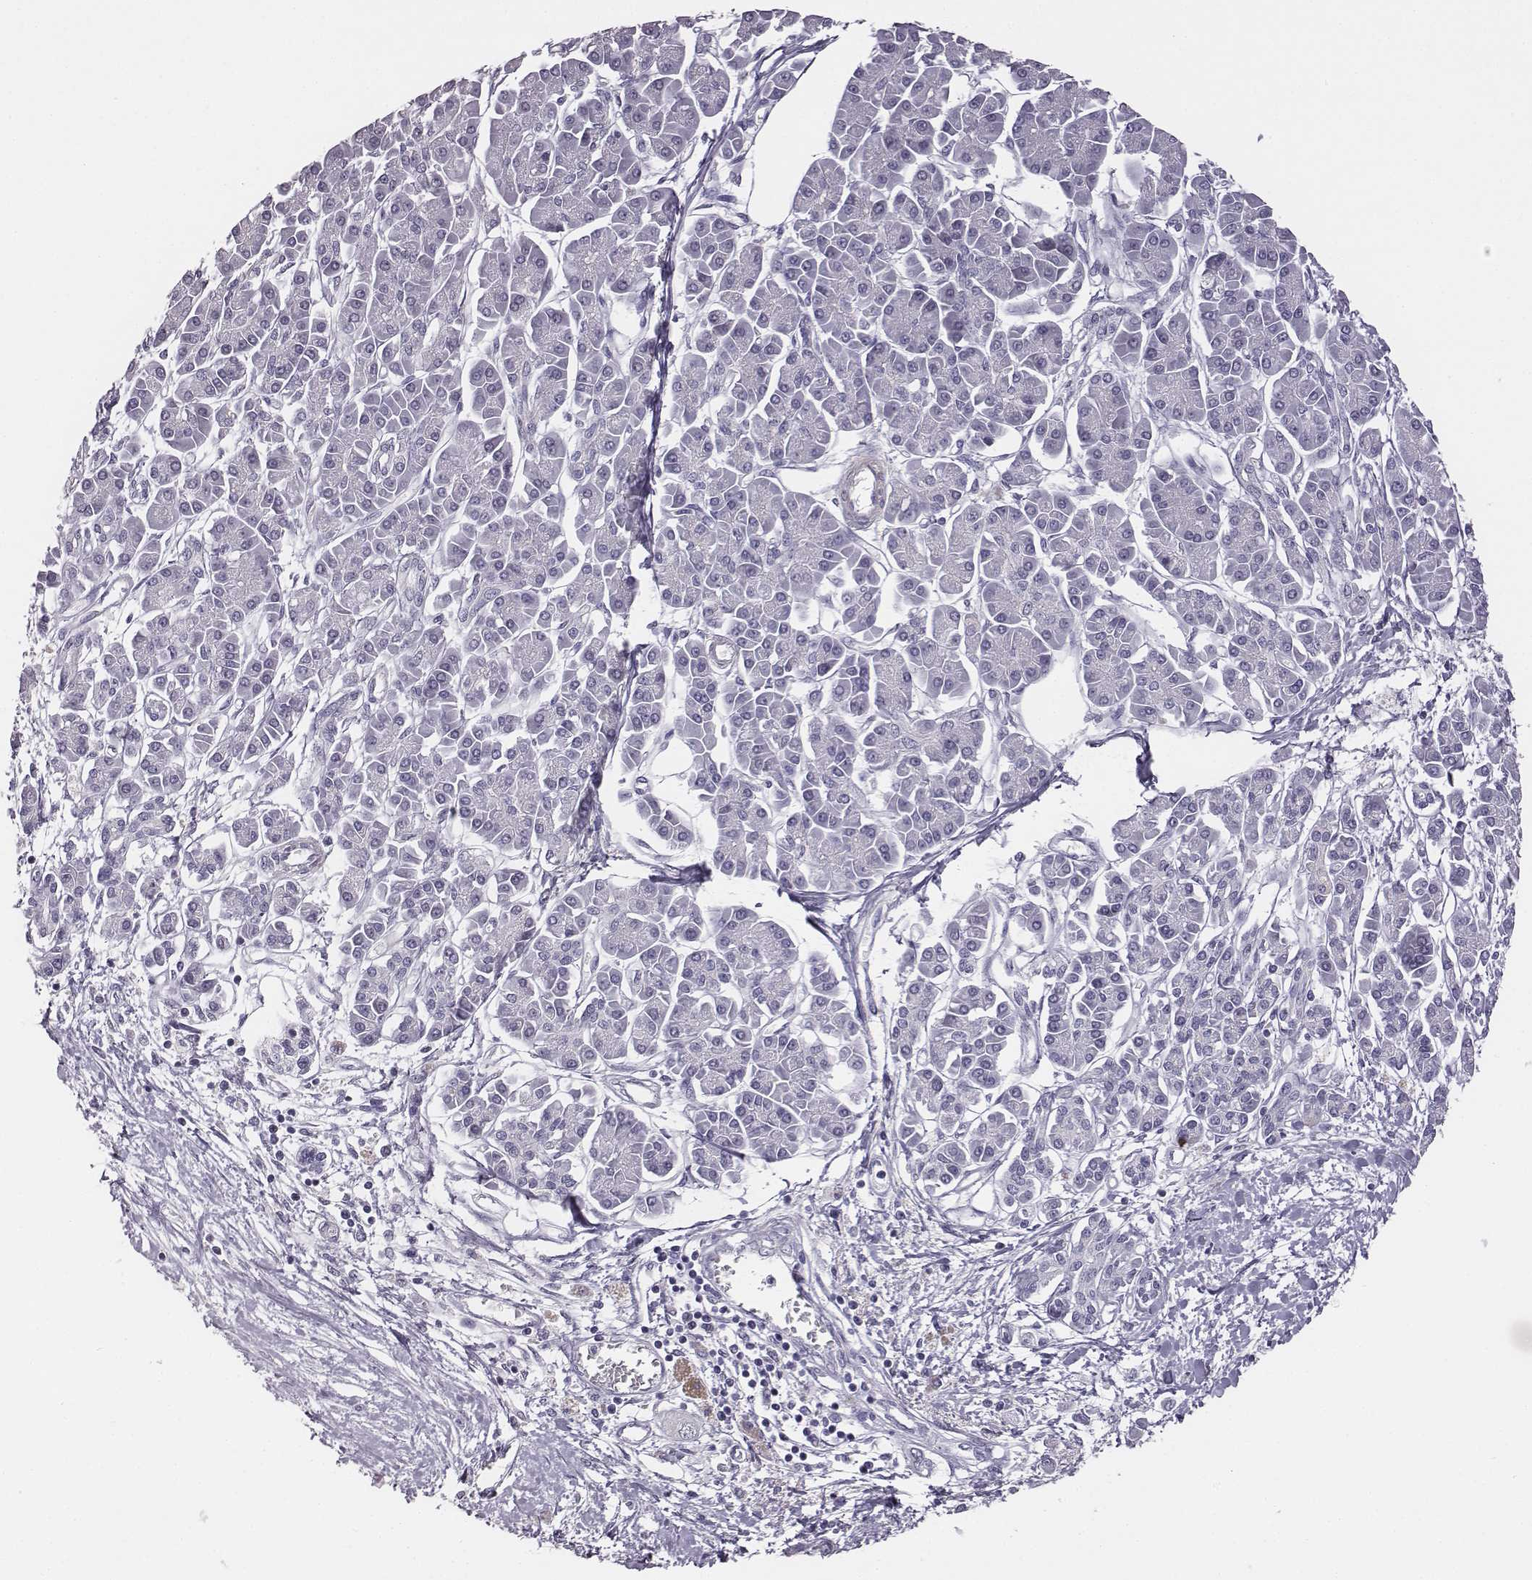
{"staining": {"intensity": "negative", "quantity": "none", "location": "none"}, "tissue": "pancreatic cancer", "cell_type": "Tumor cells", "image_type": "cancer", "snomed": [{"axis": "morphology", "description": "Adenocarcinoma, NOS"}, {"axis": "topography", "description": "Pancreas"}], "caption": "Tumor cells are negative for brown protein staining in pancreatic cancer.", "gene": "ADAM7", "patient": {"sex": "female", "age": 77}}